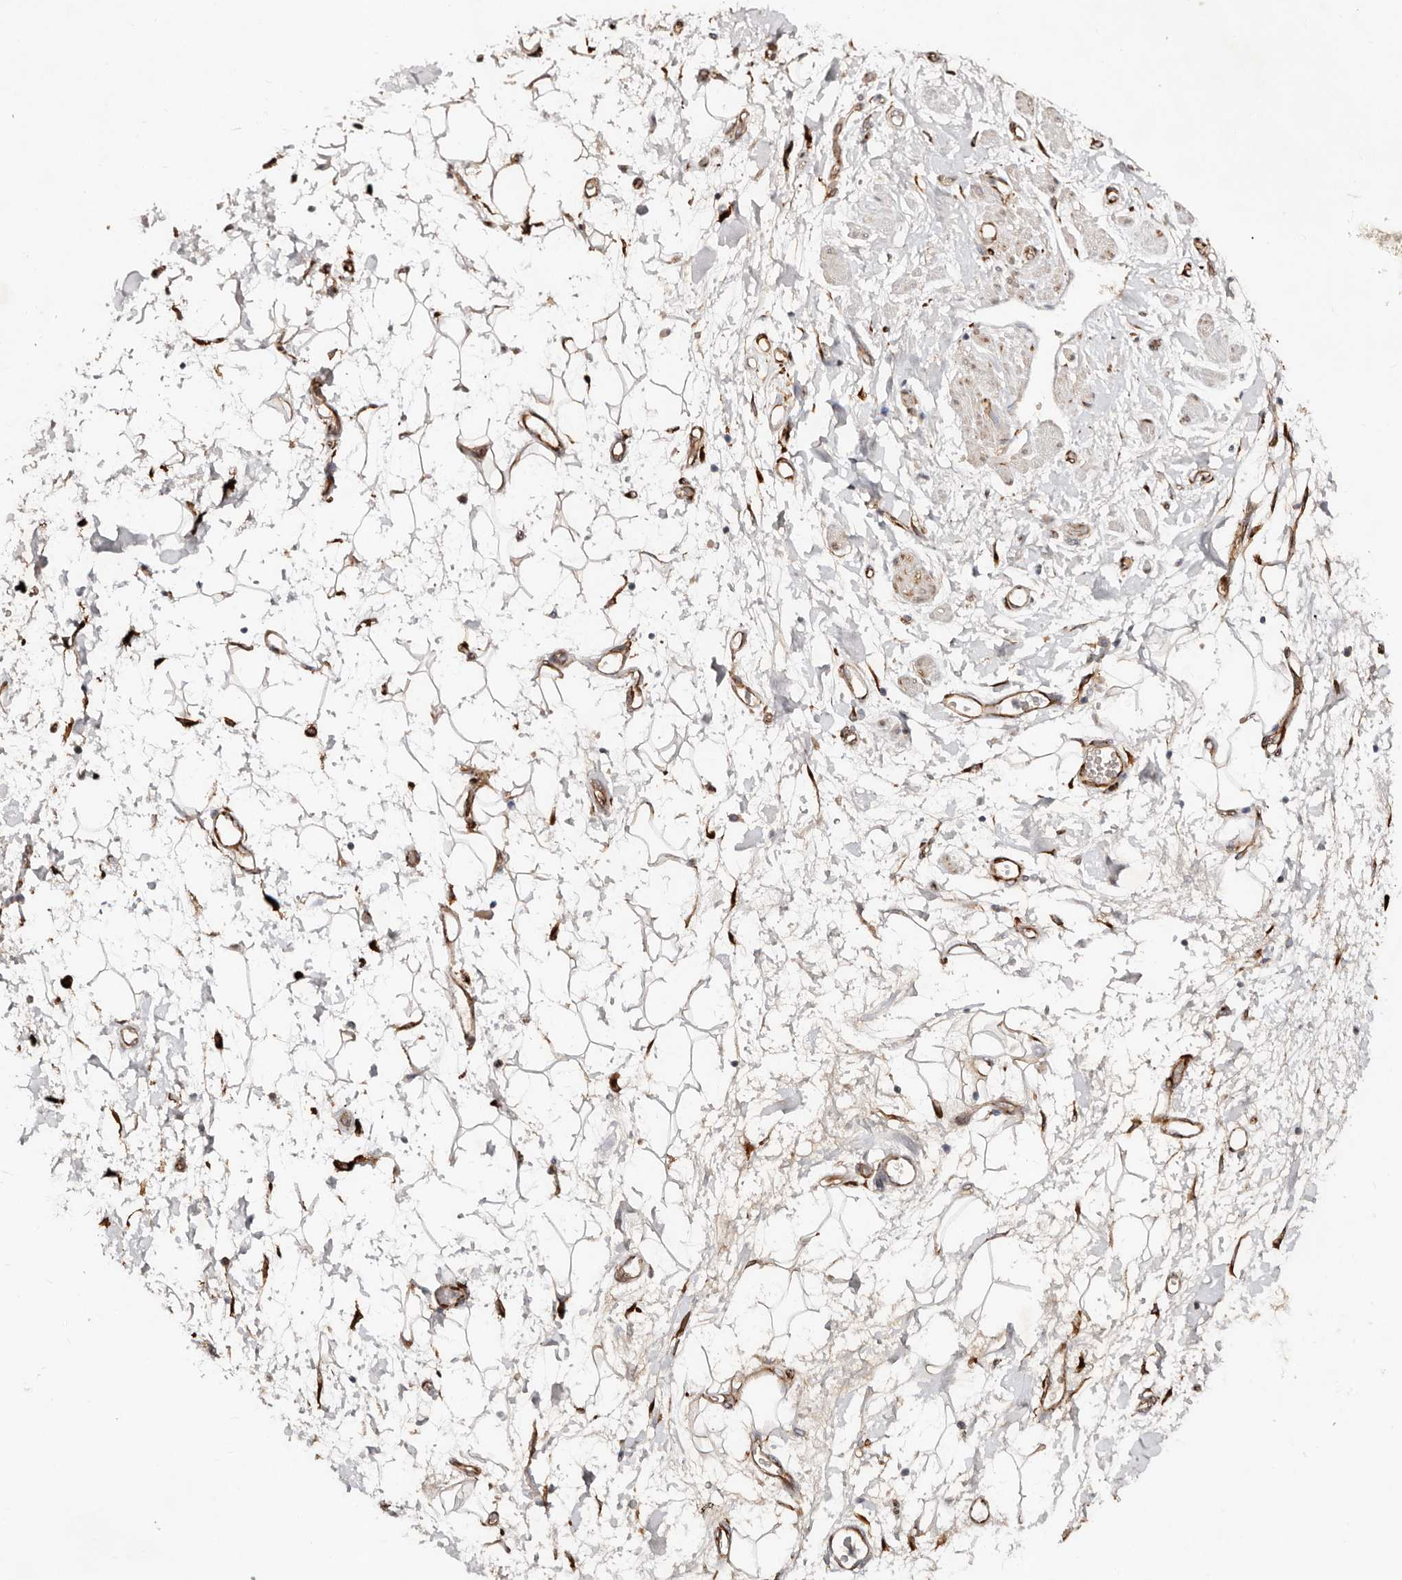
{"staining": {"intensity": "strong", "quantity": ">75%", "location": "cytoplasmic/membranous"}, "tissue": "adipose tissue", "cell_type": "Adipocytes", "image_type": "normal", "snomed": [{"axis": "morphology", "description": "Normal tissue, NOS"}, {"axis": "morphology", "description": "Adenocarcinoma, NOS"}, {"axis": "topography", "description": "Pancreas"}, {"axis": "topography", "description": "Peripheral nerve tissue"}], "caption": "About >75% of adipocytes in unremarkable human adipose tissue display strong cytoplasmic/membranous protein expression as visualized by brown immunohistochemical staining.", "gene": "SERPINH1", "patient": {"sex": "male", "age": 59}}